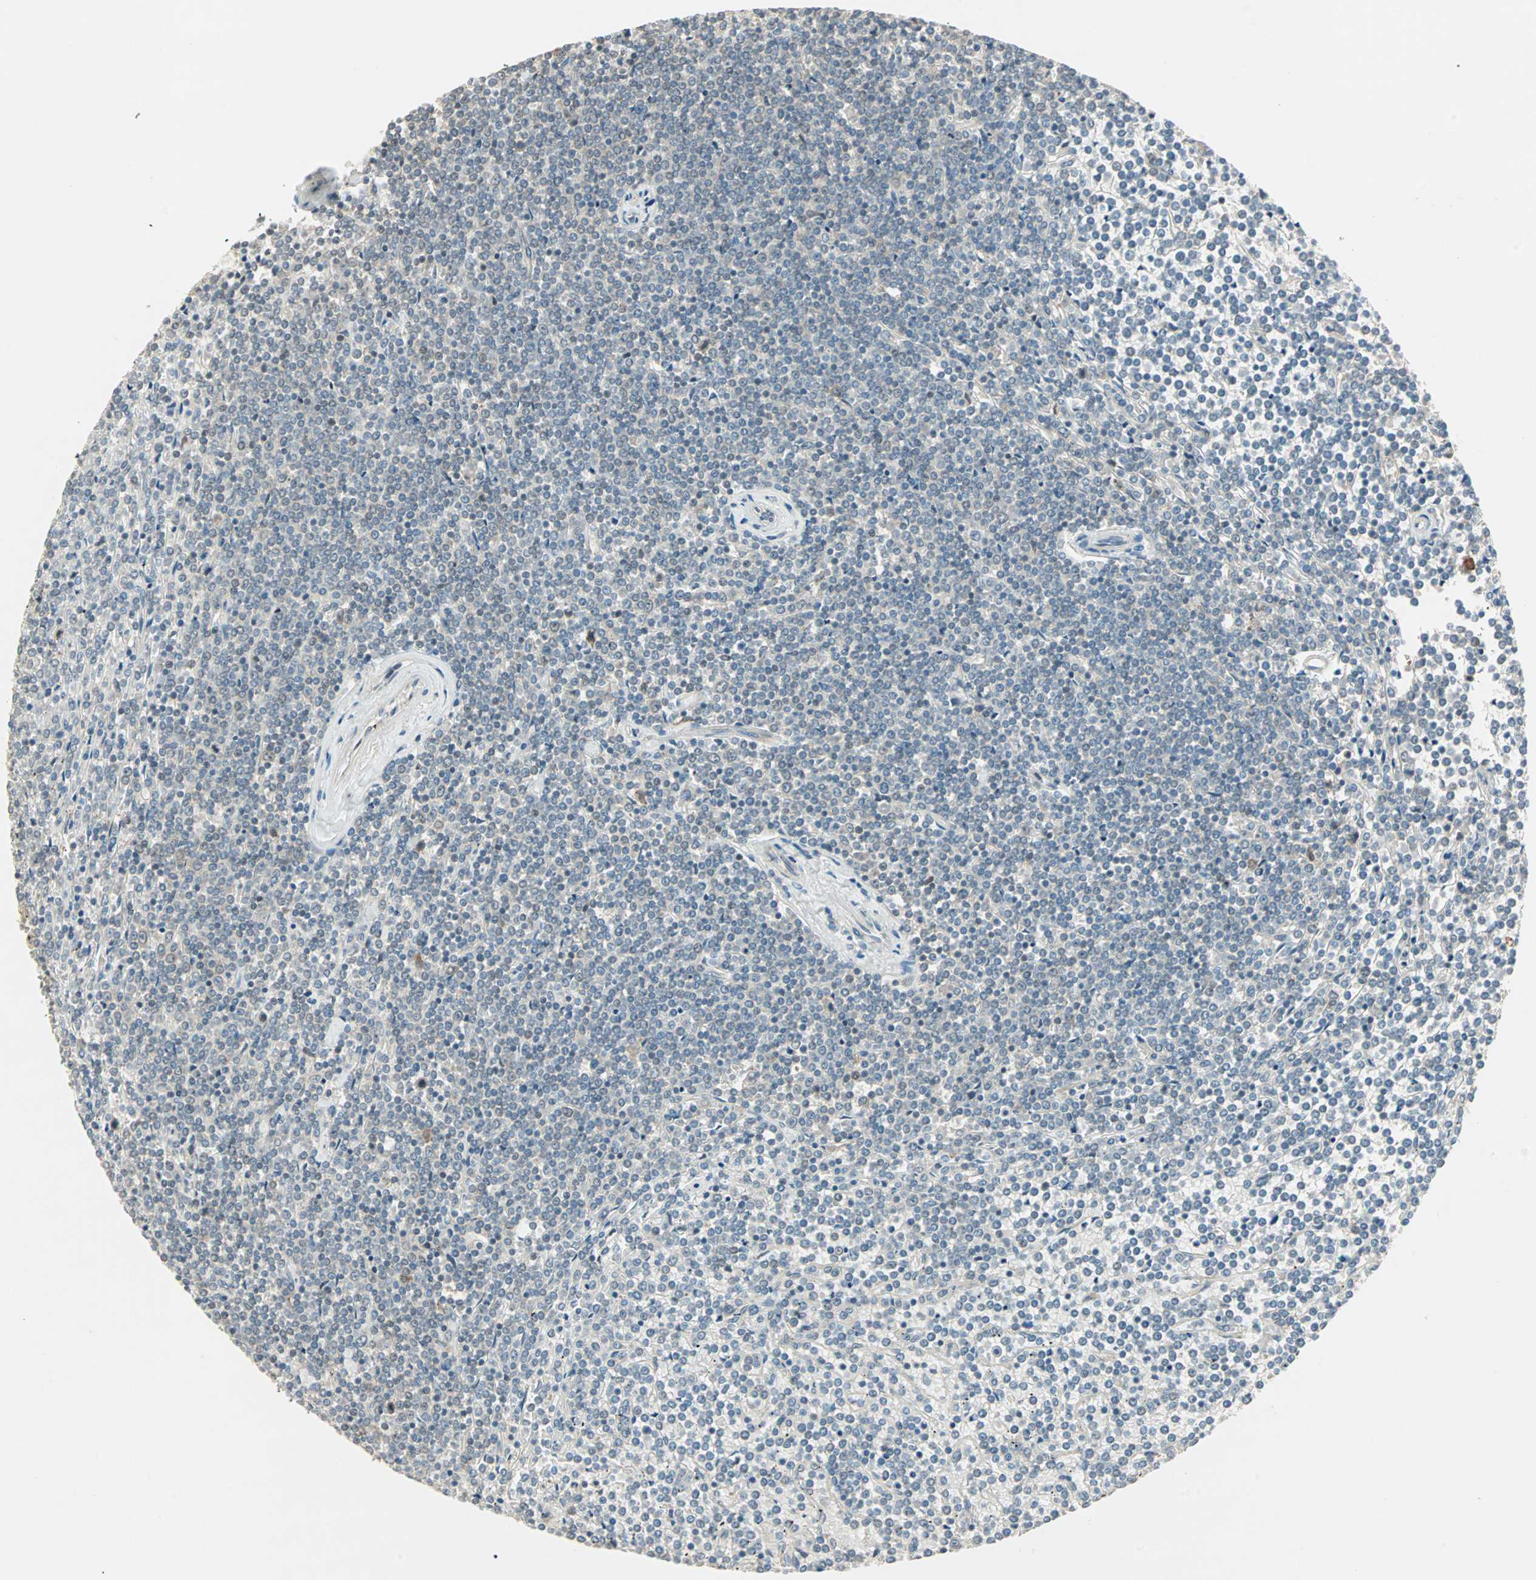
{"staining": {"intensity": "weak", "quantity": "<25%", "location": "cytoplasmic/membranous"}, "tissue": "lymphoma", "cell_type": "Tumor cells", "image_type": "cancer", "snomed": [{"axis": "morphology", "description": "Malignant lymphoma, non-Hodgkin's type, Low grade"}, {"axis": "topography", "description": "Spleen"}], "caption": "Immunohistochemical staining of low-grade malignant lymphoma, non-Hodgkin's type demonstrates no significant positivity in tumor cells.", "gene": "TTF2", "patient": {"sex": "female", "age": 19}}